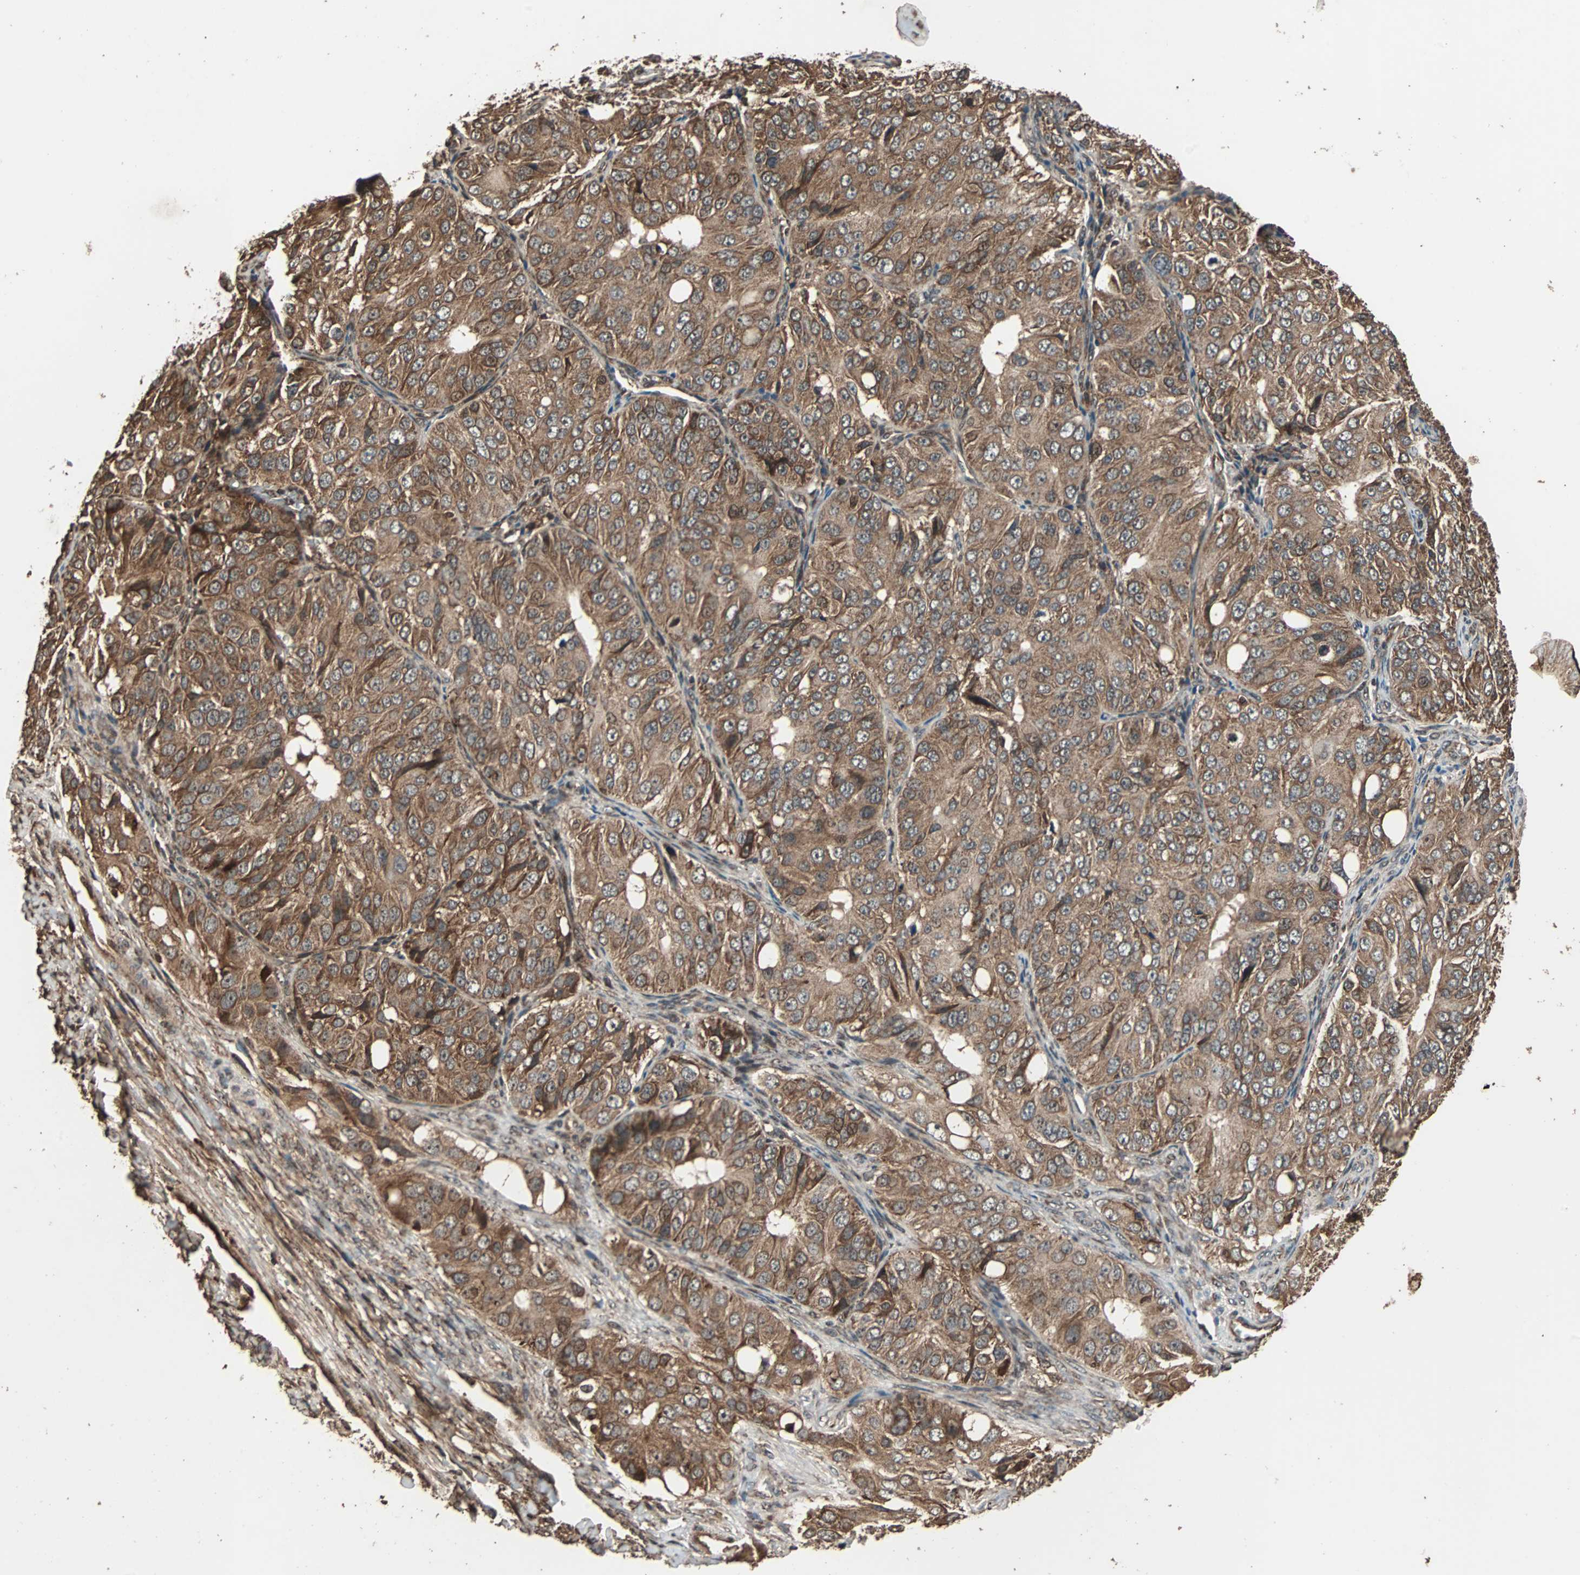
{"staining": {"intensity": "moderate", "quantity": ">75%", "location": "cytoplasmic/membranous"}, "tissue": "ovarian cancer", "cell_type": "Tumor cells", "image_type": "cancer", "snomed": [{"axis": "morphology", "description": "Carcinoma, endometroid"}, {"axis": "topography", "description": "Ovary"}], "caption": "This photomicrograph displays ovarian endometroid carcinoma stained with immunohistochemistry to label a protein in brown. The cytoplasmic/membranous of tumor cells show moderate positivity for the protein. Nuclei are counter-stained blue.", "gene": "LAMTOR5", "patient": {"sex": "female", "age": 51}}